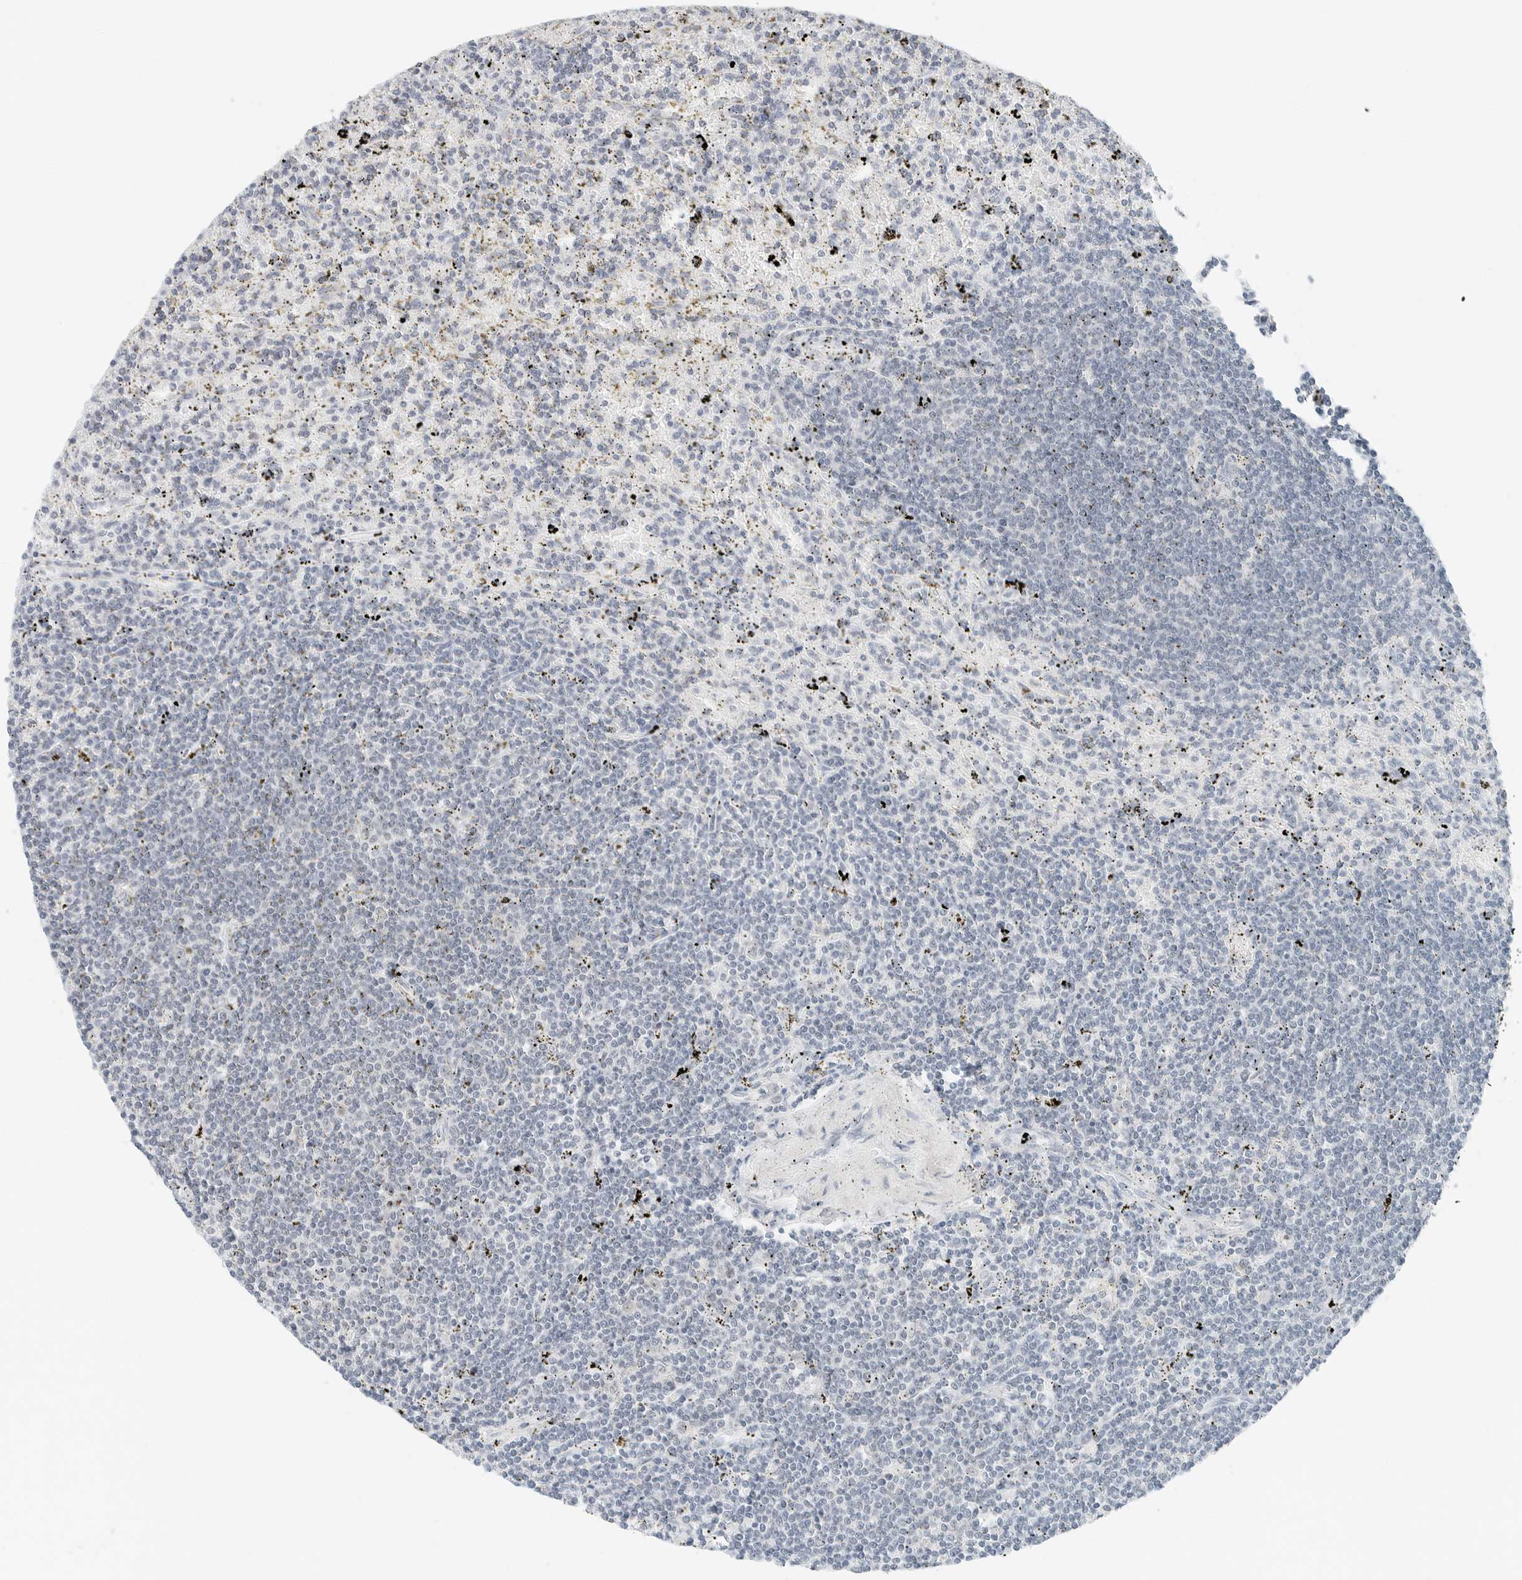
{"staining": {"intensity": "negative", "quantity": "none", "location": "none"}, "tissue": "lymphoma", "cell_type": "Tumor cells", "image_type": "cancer", "snomed": [{"axis": "morphology", "description": "Malignant lymphoma, non-Hodgkin's type, Low grade"}, {"axis": "topography", "description": "Spleen"}], "caption": "This histopathology image is of low-grade malignant lymphoma, non-Hodgkin's type stained with immunohistochemistry to label a protein in brown with the nuclei are counter-stained blue. There is no staining in tumor cells.", "gene": "CCSAP", "patient": {"sex": "male", "age": 76}}